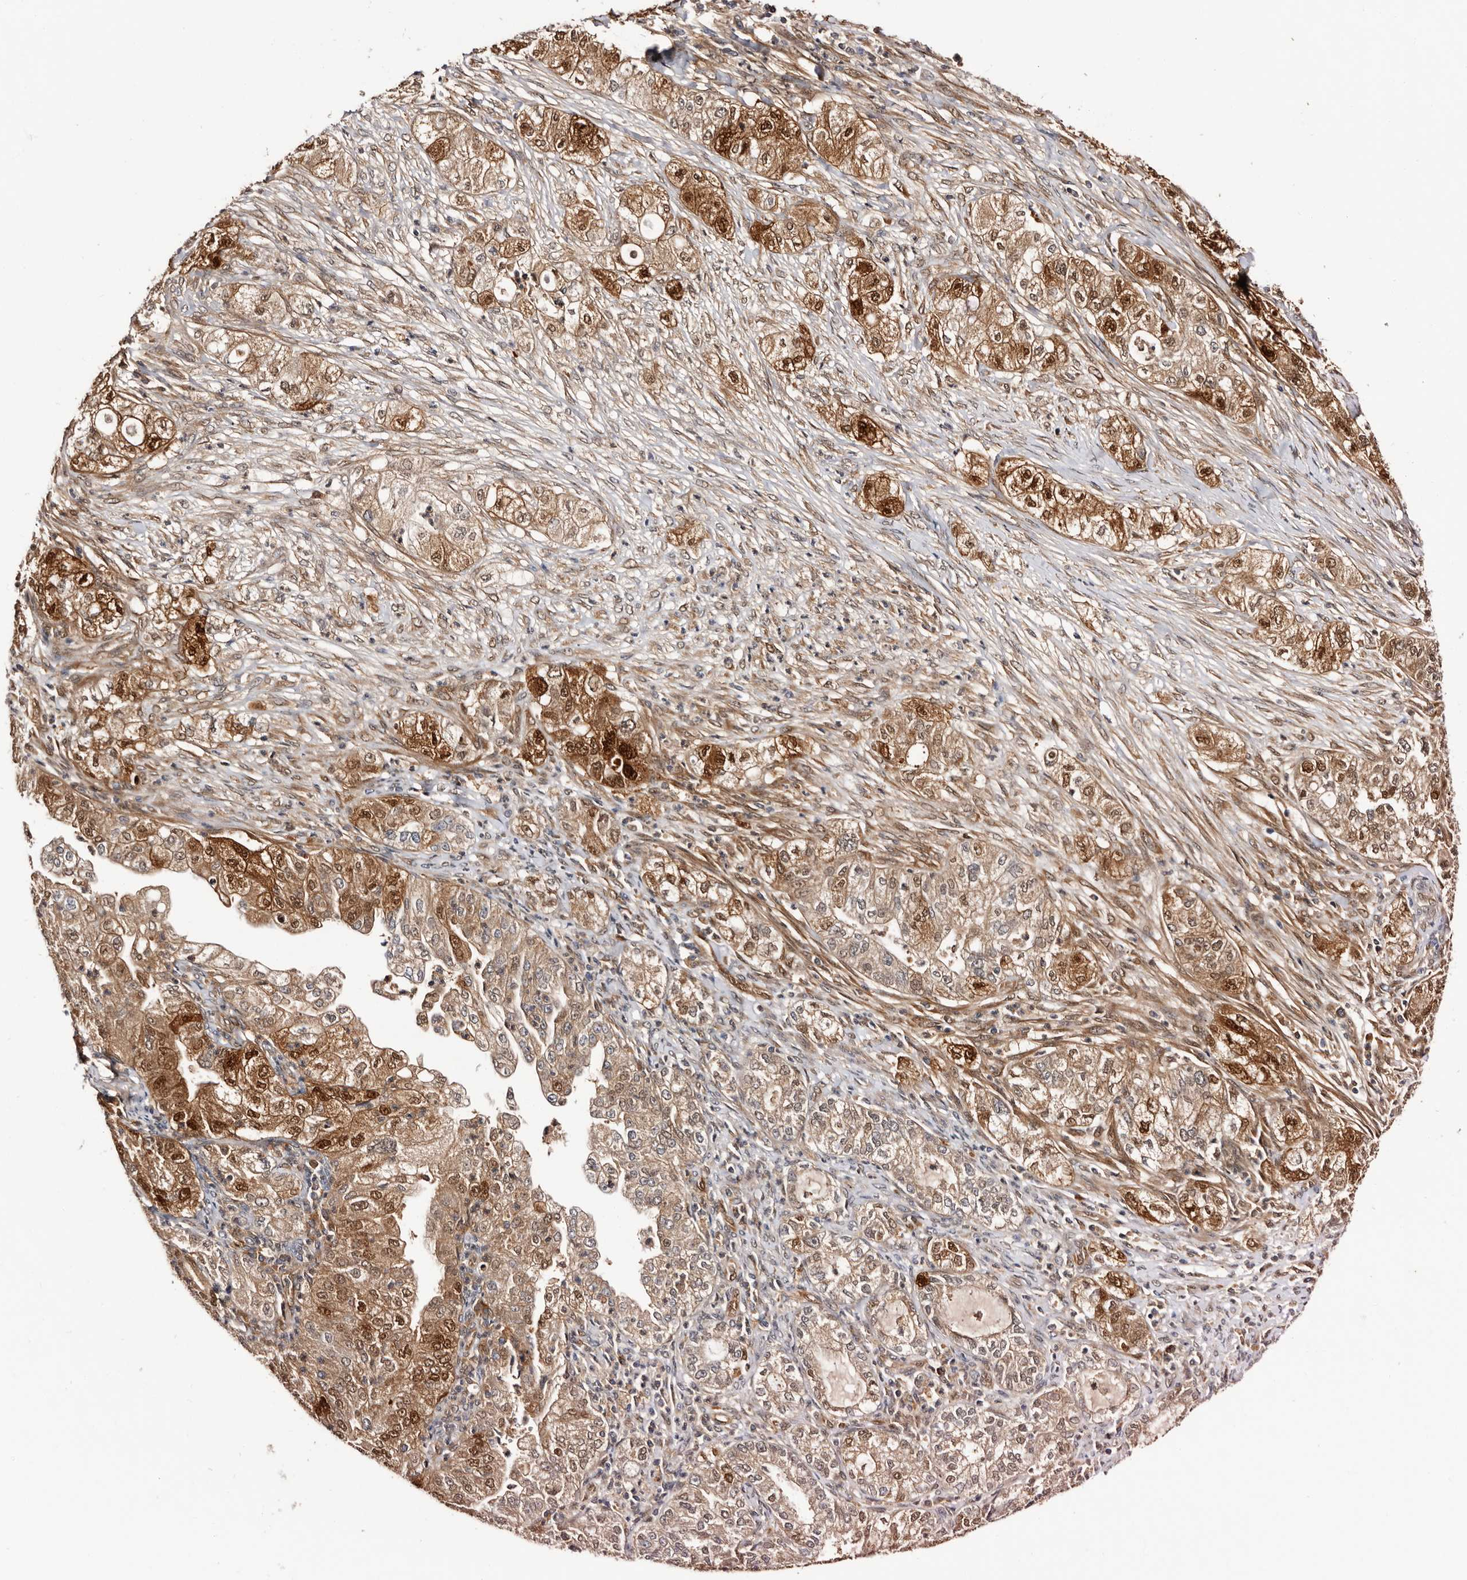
{"staining": {"intensity": "moderate", "quantity": ">75%", "location": "cytoplasmic/membranous,nuclear"}, "tissue": "pancreatic cancer", "cell_type": "Tumor cells", "image_type": "cancer", "snomed": [{"axis": "morphology", "description": "Adenocarcinoma, NOS"}, {"axis": "topography", "description": "Pancreas"}], "caption": "Human pancreatic adenocarcinoma stained with a brown dye displays moderate cytoplasmic/membranous and nuclear positive positivity in about >75% of tumor cells.", "gene": "TP53I3", "patient": {"sex": "female", "age": 78}}